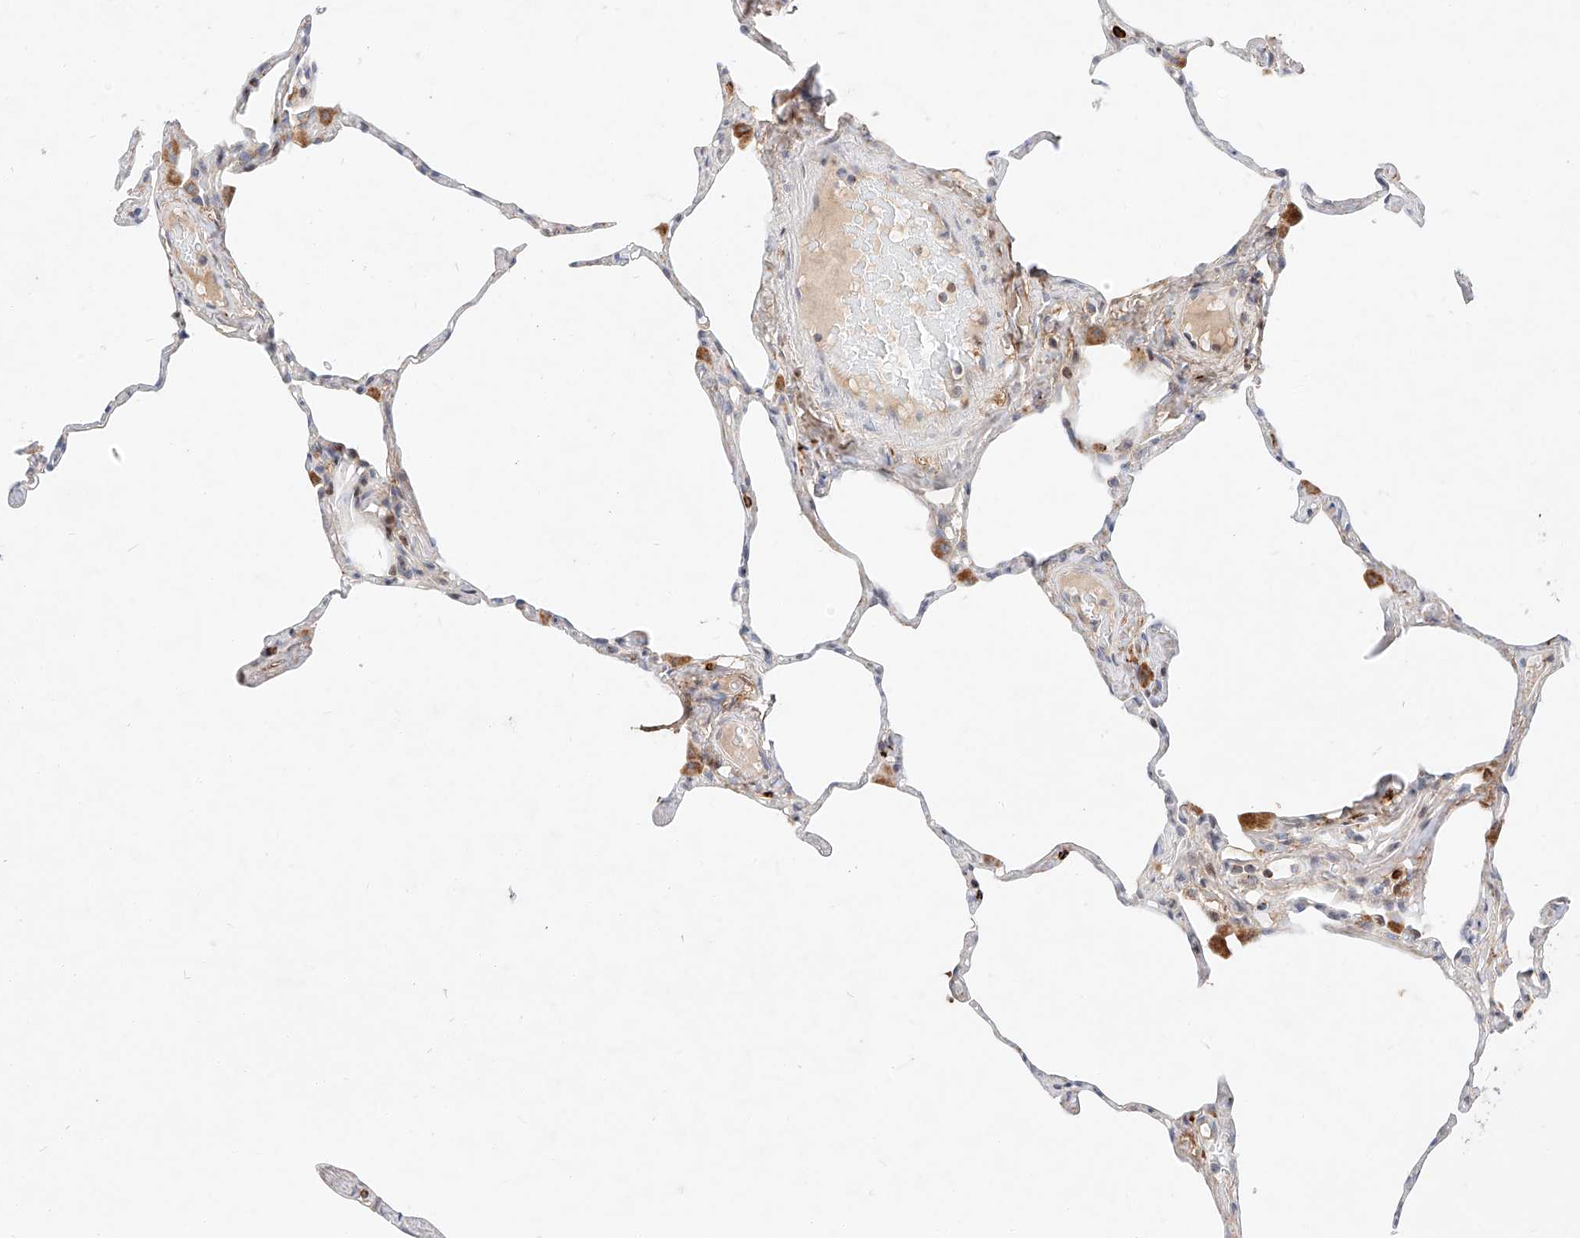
{"staining": {"intensity": "negative", "quantity": "none", "location": "none"}, "tissue": "lung", "cell_type": "Alveolar cells", "image_type": "normal", "snomed": [{"axis": "morphology", "description": "Normal tissue, NOS"}, {"axis": "topography", "description": "Lung"}], "caption": "Photomicrograph shows no significant protein staining in alveolar cells of normal lung.", "gene": "OSGEPL1", "patient": {"sex": "male", "age": 65}}